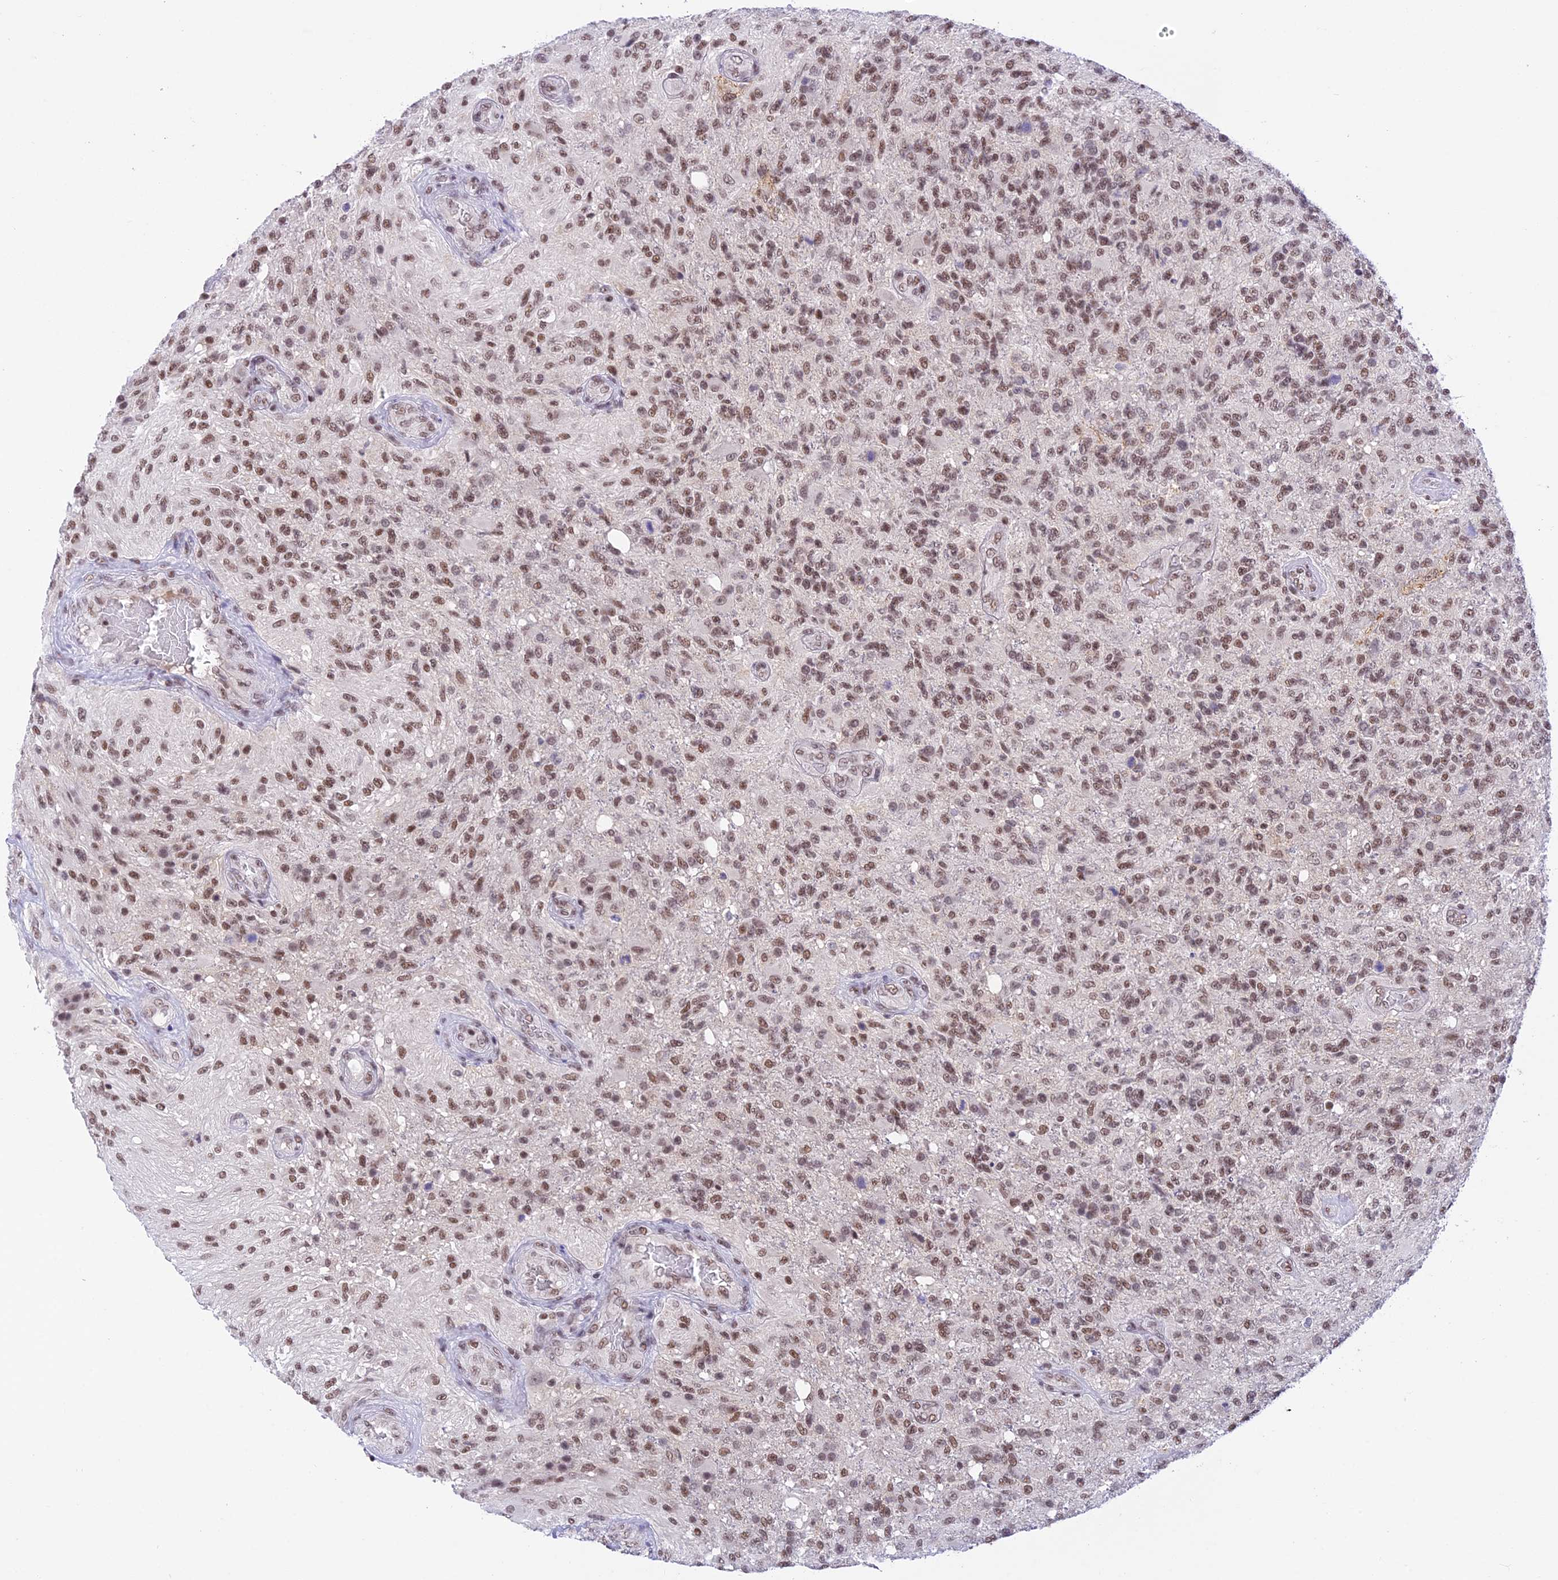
{"staining": {"intensity": "moderate", "quantity": ">75%", "location": "nuclear"}, "tissue": "glioma", "cell_type": "Tumor cells", "image_type": "cancer", "snomed": [{"axis": "morphology", "description": "Glioma, malignant, High grade"}, {"axis": "topography", "description": "Brain"}], "caption": "About >75% of tumor cells in glioma exhibit moderate nuclear protein positivity as visualized by brown immunohistochemical staining.", "gene": "THAP11", "patient": {"sex": "male", "age": 56}}